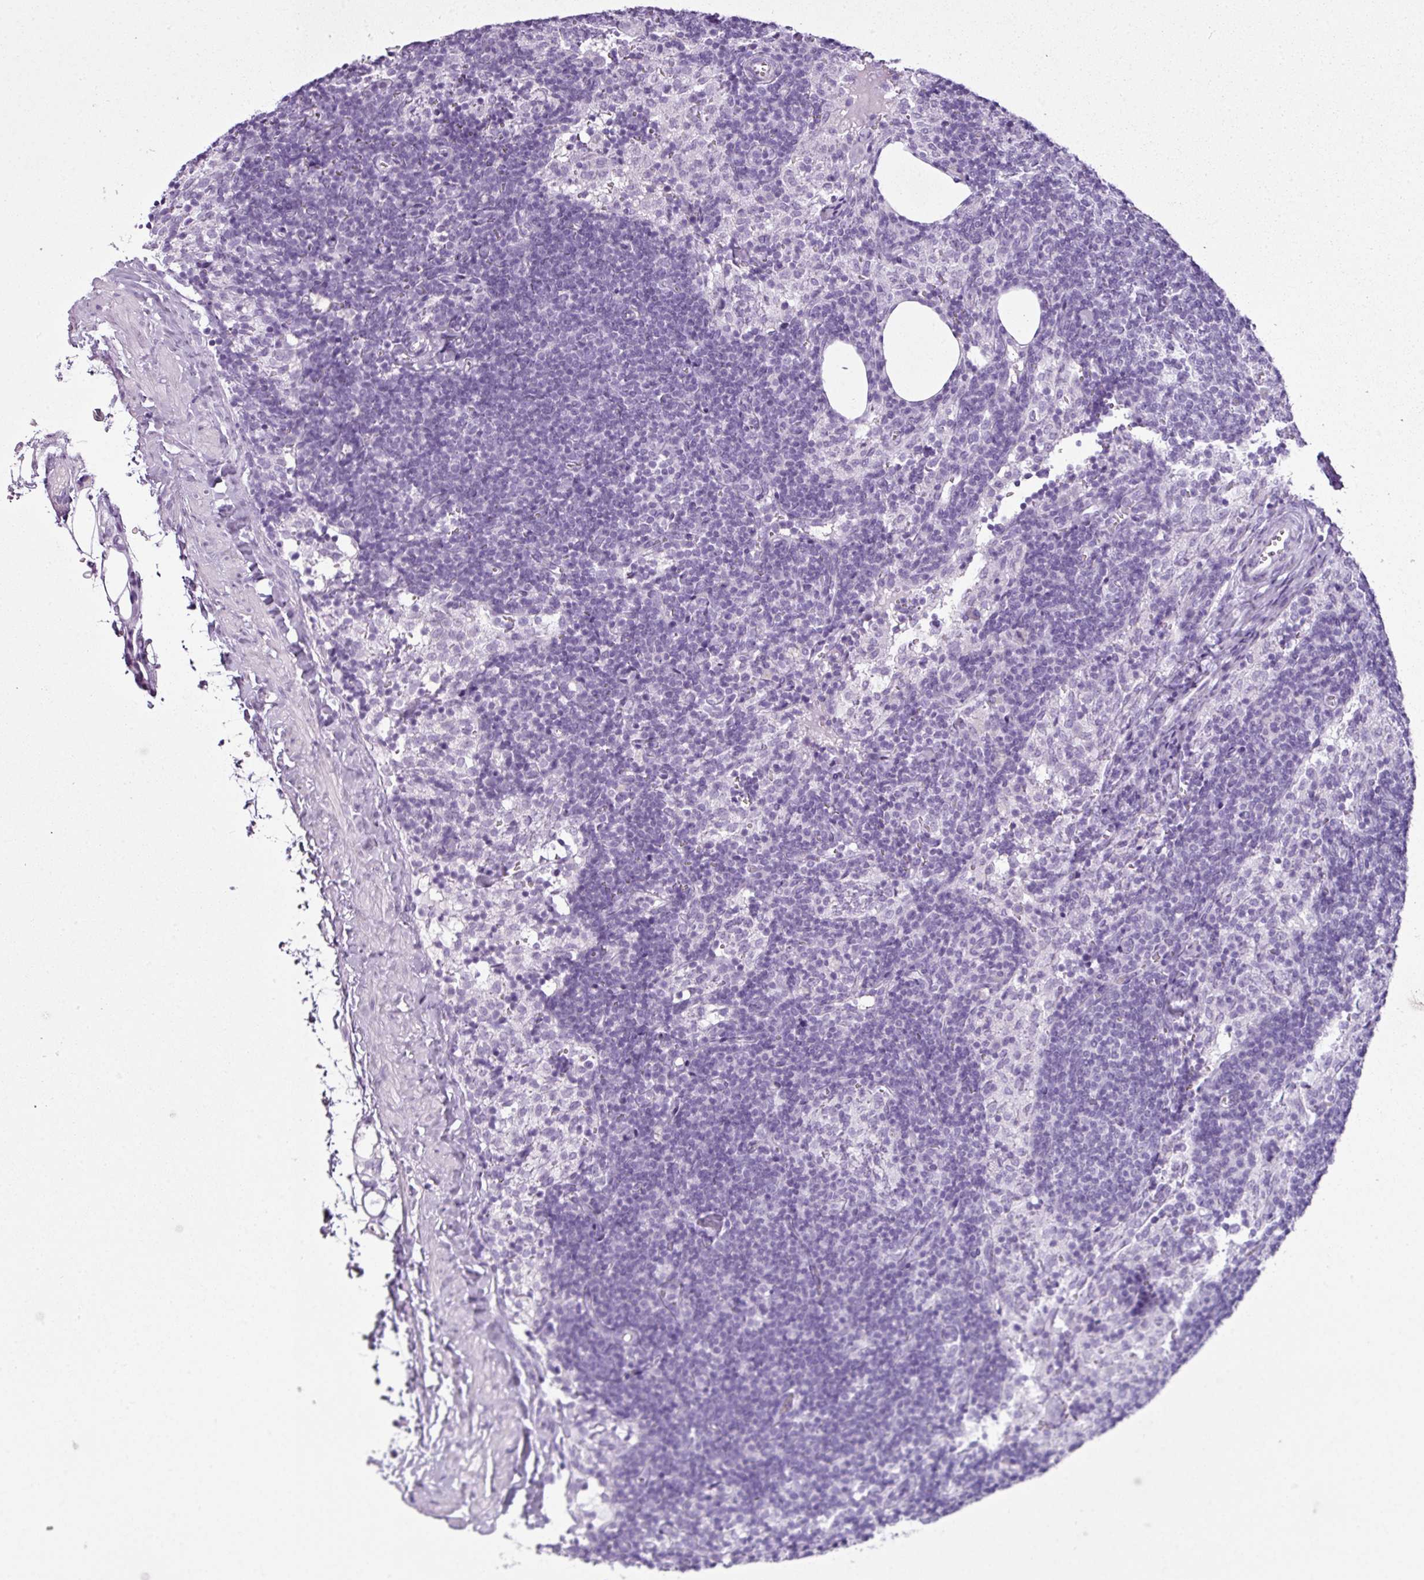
{"staining": {"intensity": "negative", "quantity": "none", "location": "none"}, "tissue": "lymph node", "cell_type": "Germinal center cells", "image_type": "normal", "snomed": [{"axis": "morphology", "description": "Normal tissue, NOS"}, {"axis": "topography", "description": "Lymph node"}], "caption": "Immunohistochemistry image of unremarkable lymph node stained for a protein (brown), which shows no expression in germinal center cells.", "gene": "SCT", "patient": {"sex": "female", "age": 52}}